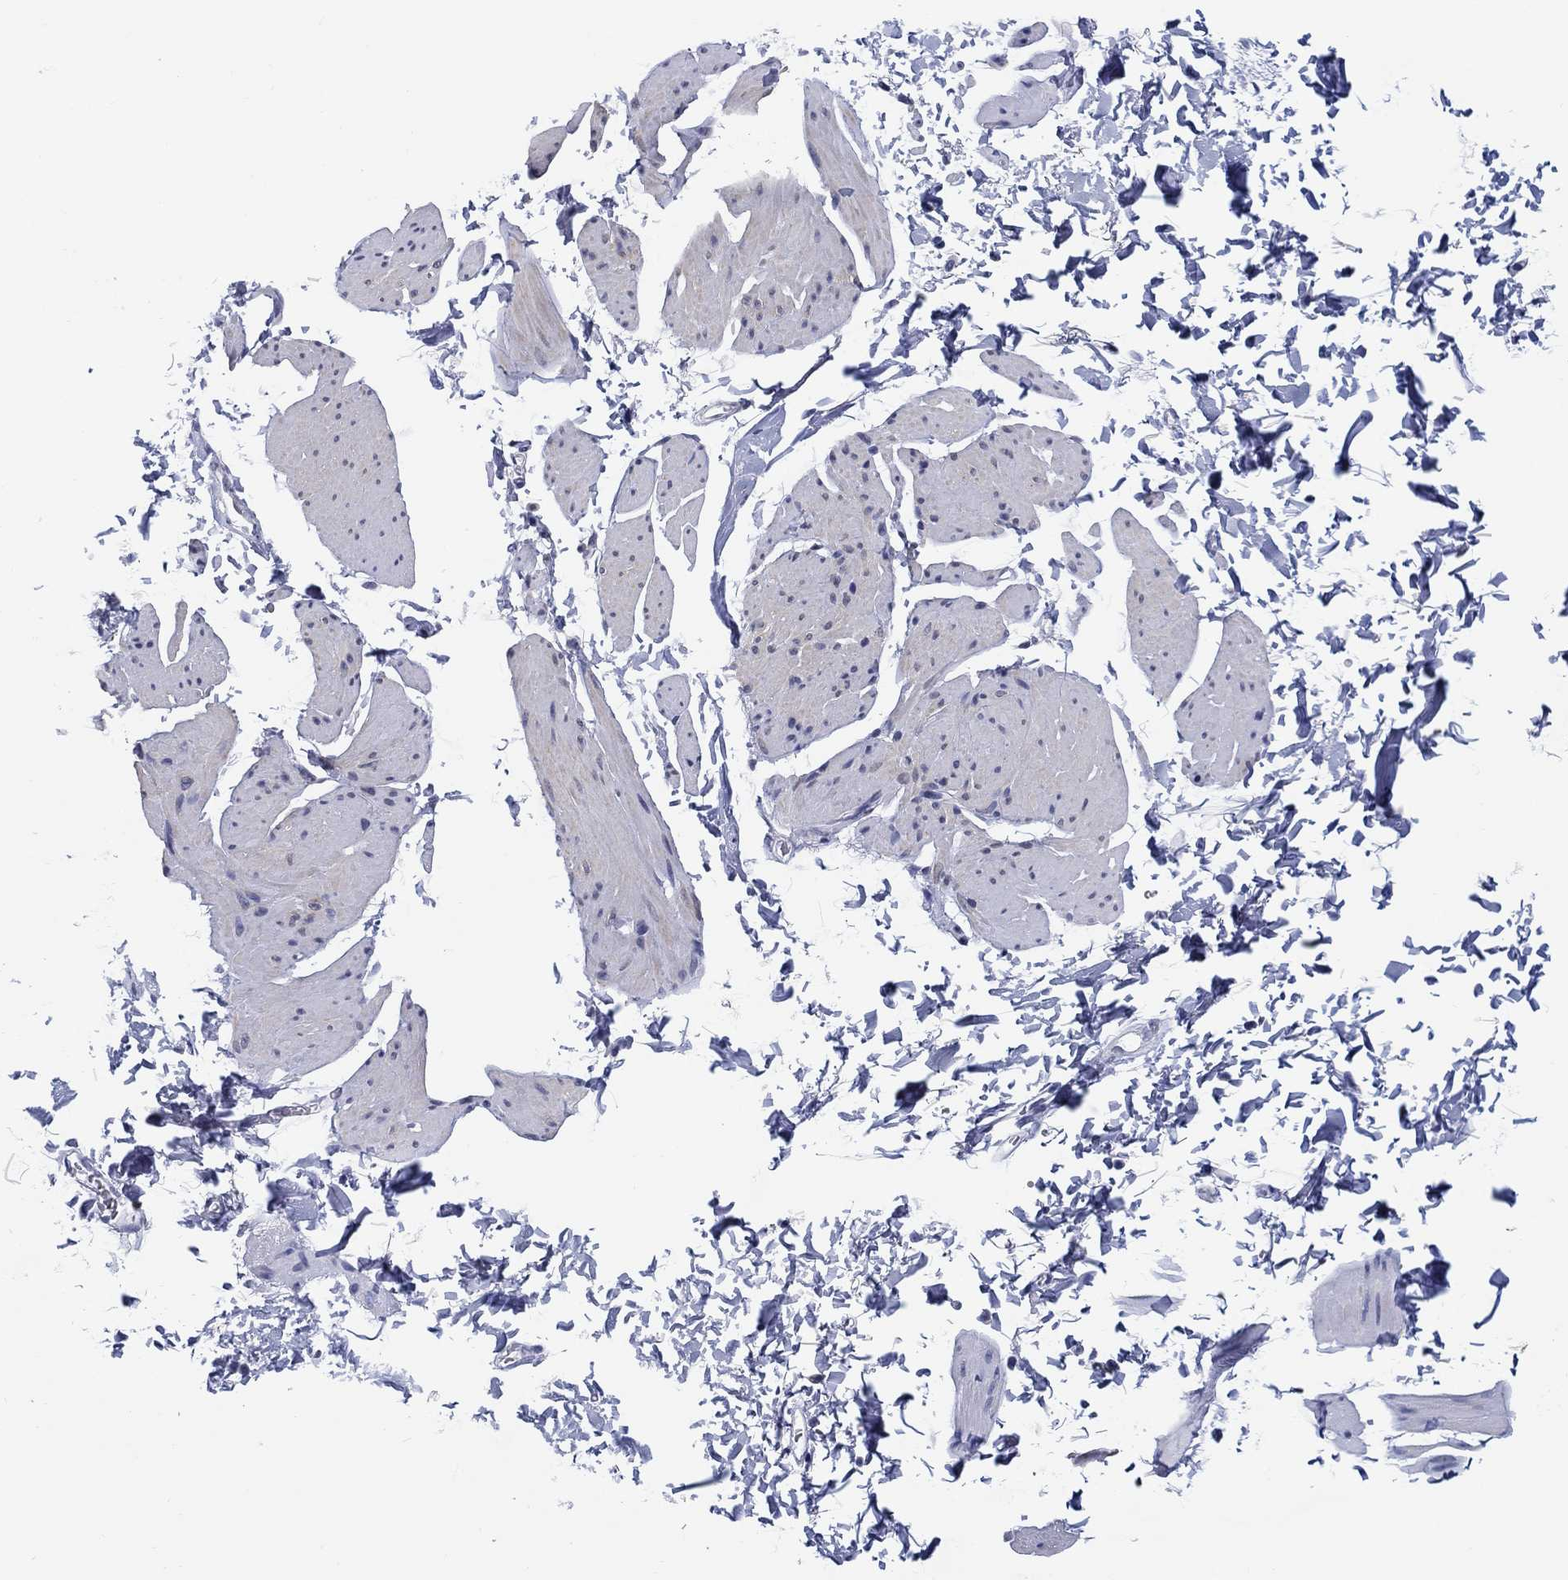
{"staining": {"intensity": "negative", "quantity": "none", "location": "none"}, "tissue": "smooth muscle", "cell_type": "Smooth muscle cells", "image_type": "normal", "snomed": [{"axis": "morphology", "description": "Normal tissue, NOS"}, {"axis": "topography", "description": "Adipose tissue"}, {"axis": "topography", "description": "Smooth muscle"}, {"axis": "topography", "description": "Peripheral nerve tissue"}], "caption": "Histopathology image shows no protein staining in smooth muscle cells of normal smooth muscle.", "gene": "OTUB2", "patient": {"sex": "male", "age": 83}}